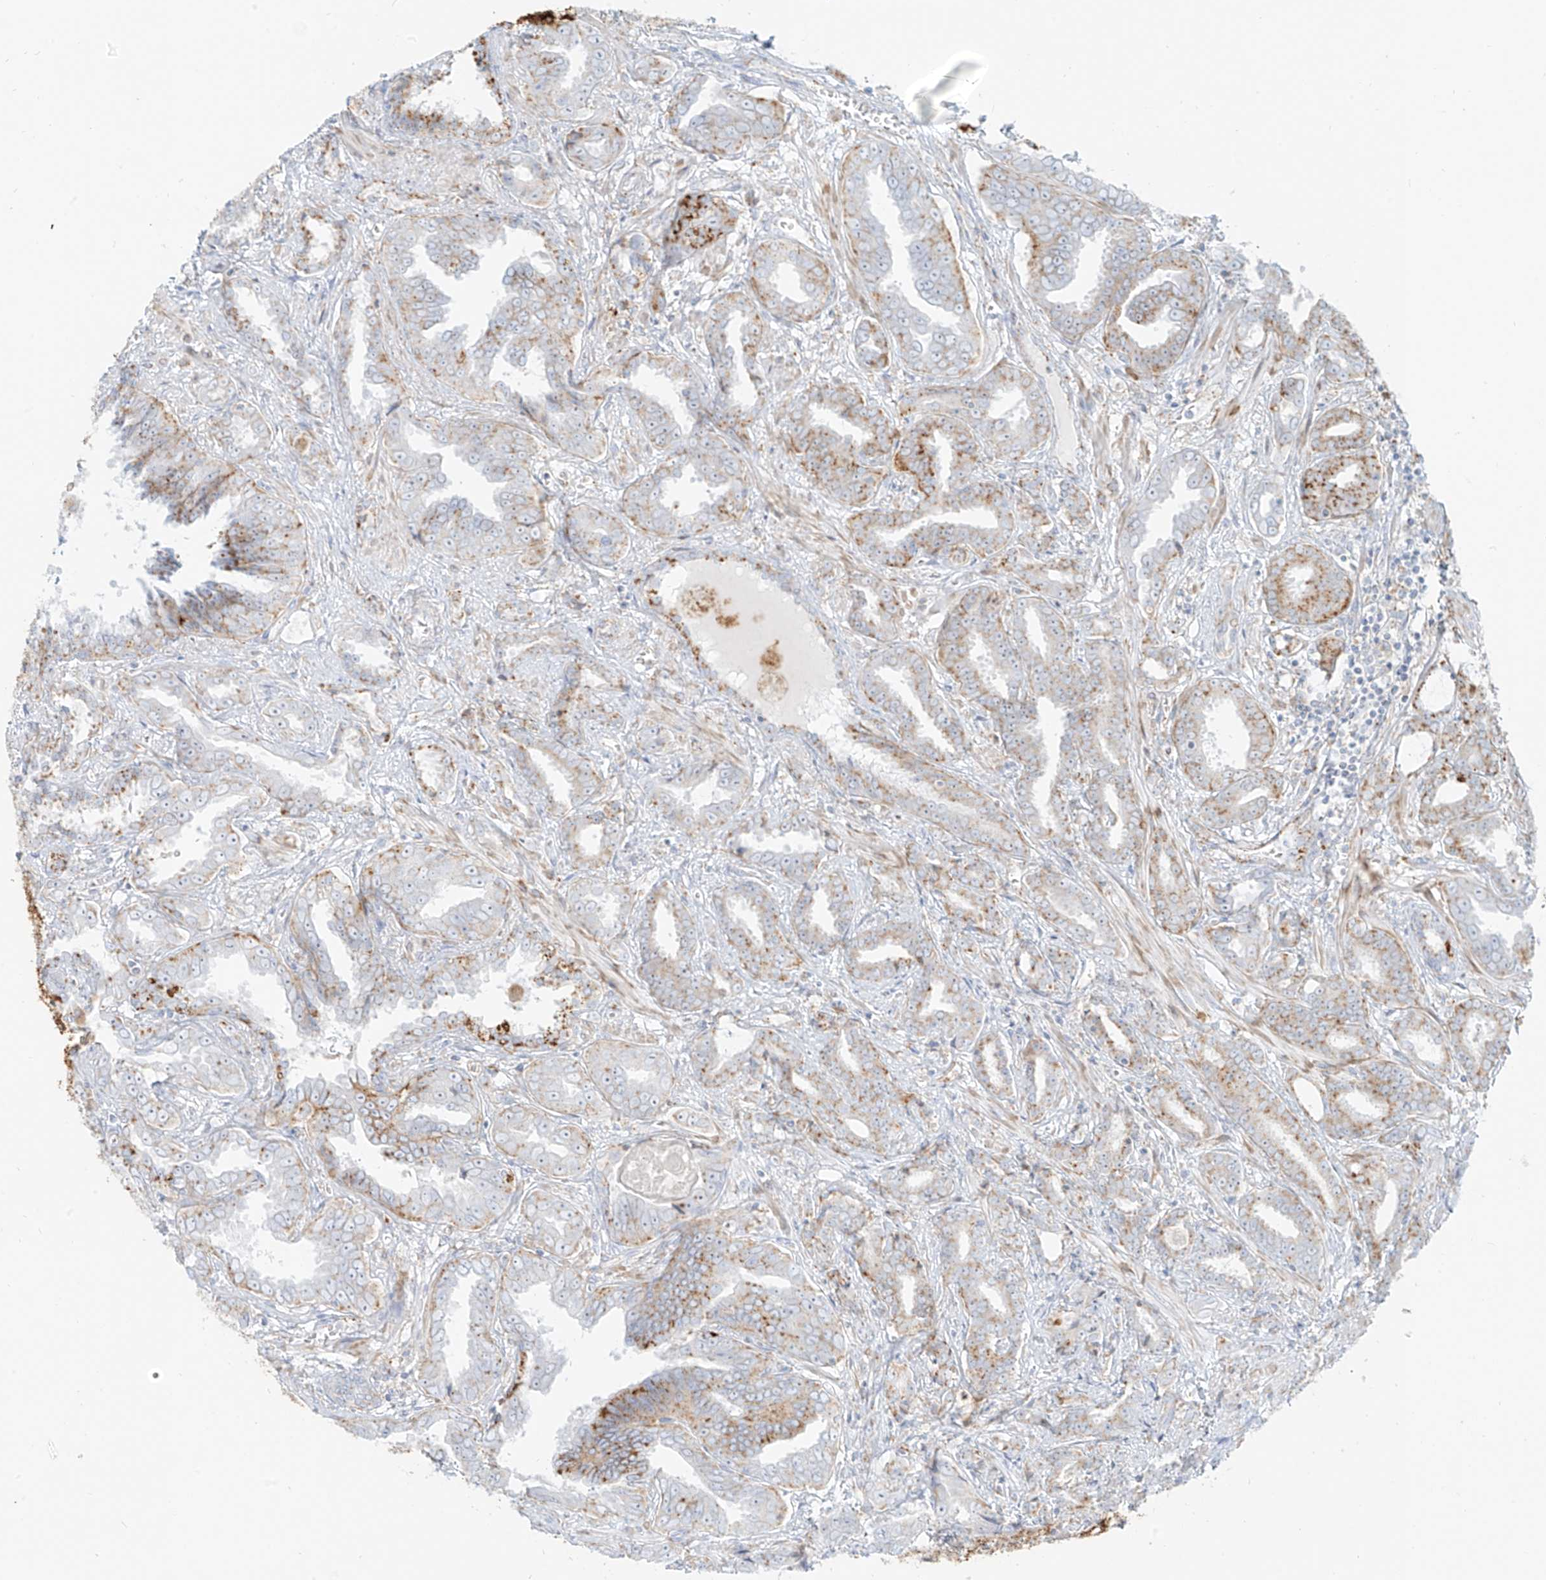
{"staining": {"intensity": "moderate", "quantity": "25%-75%", "location": "cytoplasmic/membranous"}, "tissue": "prostate cancer", "cell_type": "Tumor cells", "image_type": "cancer", "snomed": [{"axis": "morphology", "description": "Adenocarcinoma, High grade"}, {"axis": "topography", "description": "Prostate and seminal vesicle, NOS"}], "caption": "Tumor cells show moderate cytoplasmic/membranous staining in approximately 25%-75% of cells in prostate cancer.", "gene": "SLC35F6", "patient": {"sex": "male", "age": 67}}